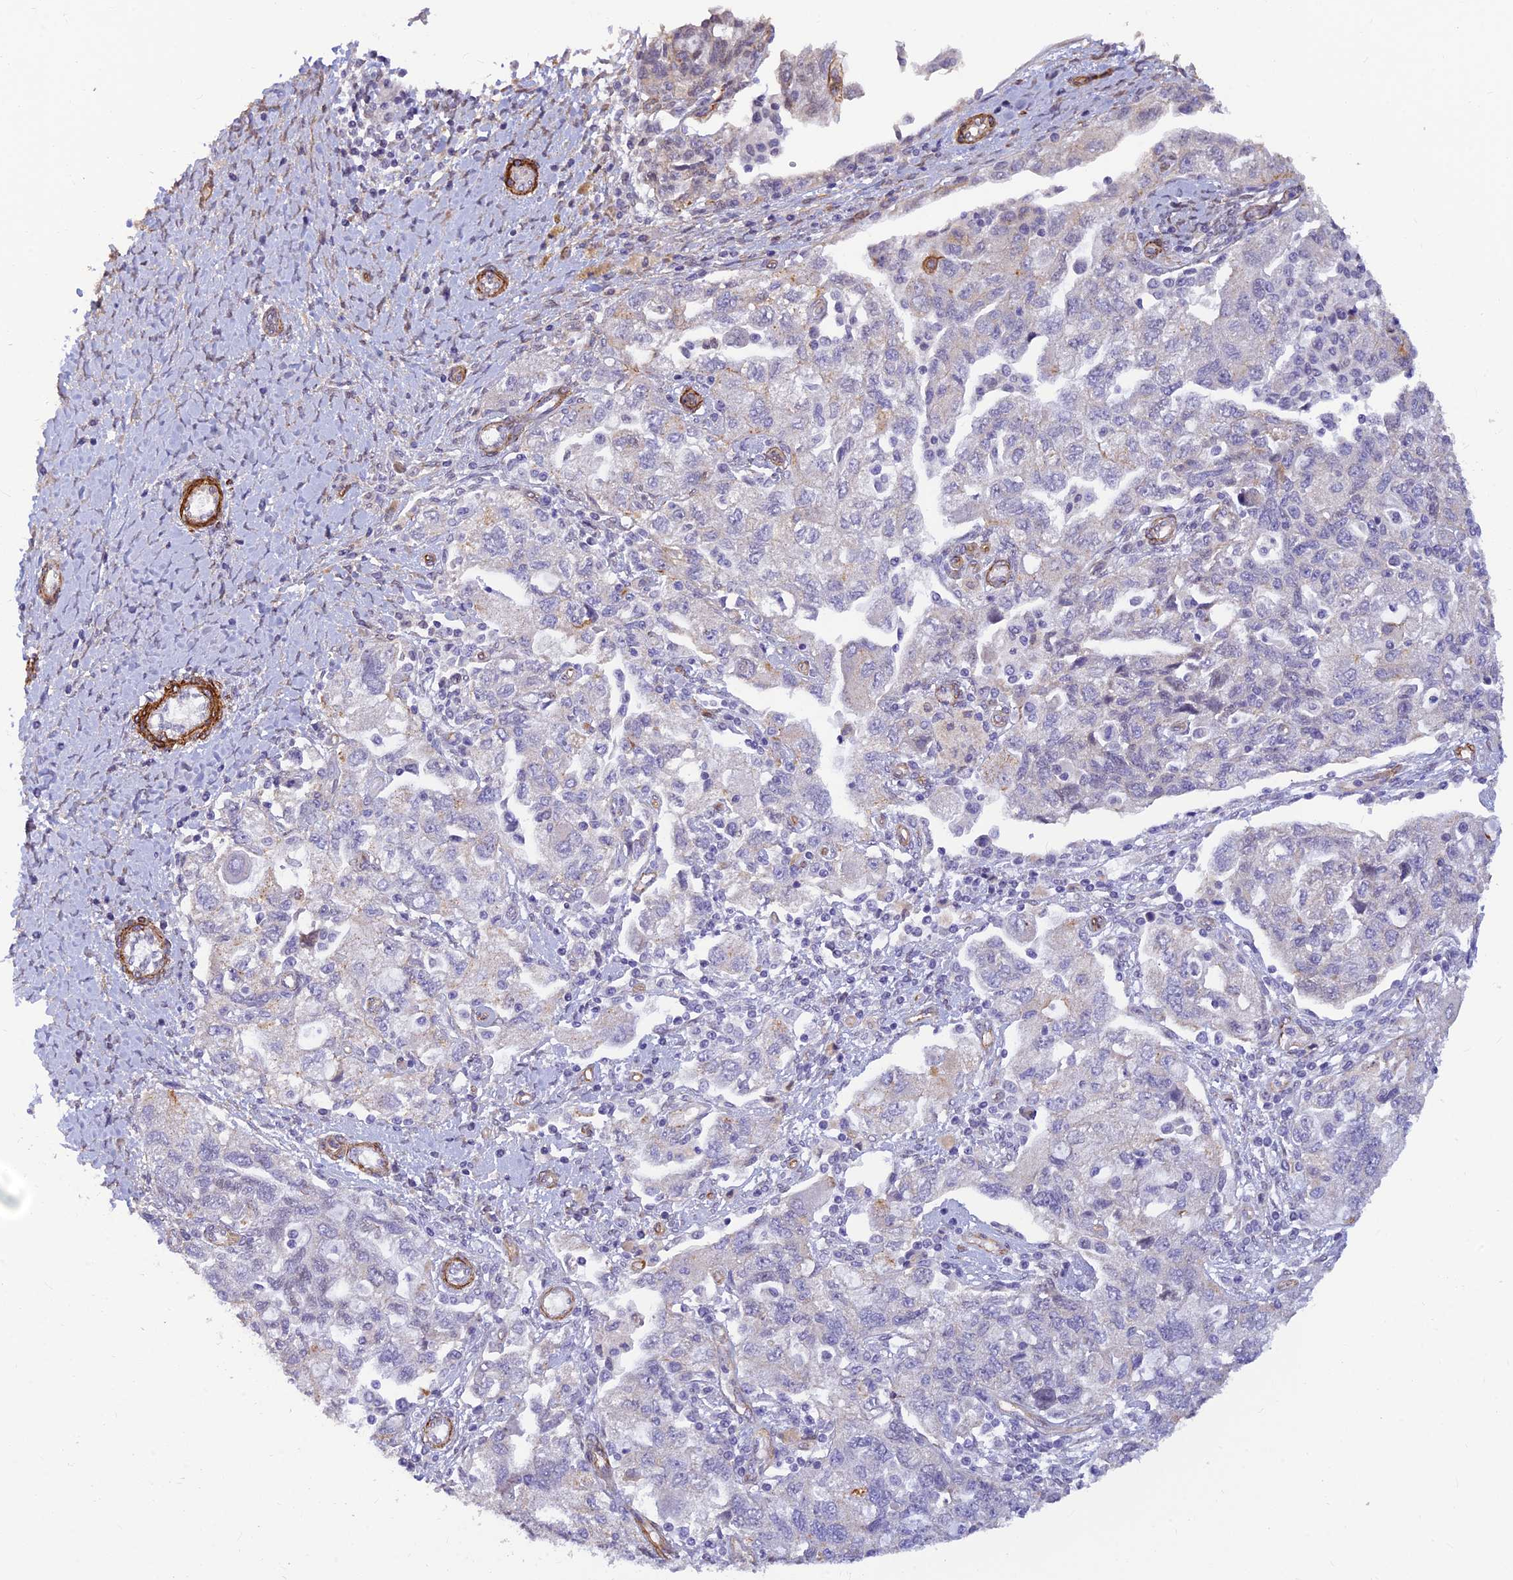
{"staining": {"intensity": "negative", "quantity": "none", "location": "none"}, "tissue": "ovarian cancer", "cell_type": "Tumor cells", "image_type": "cancer", "snomed": [{"axis": "morphology", "description": "Carcinoma, NOS"}, {"axis": "morphology", "description": "Cystadenocarcinoma, serous, NOS"}, {"axis": "topography", "description": "Ovary"}], "caption": "Tumor cells show no significant positivity in ovarian serous cystadenocarcinoma.", "gene": "ALDH1L2", "patient": {"sex": "female", "age": 69}}